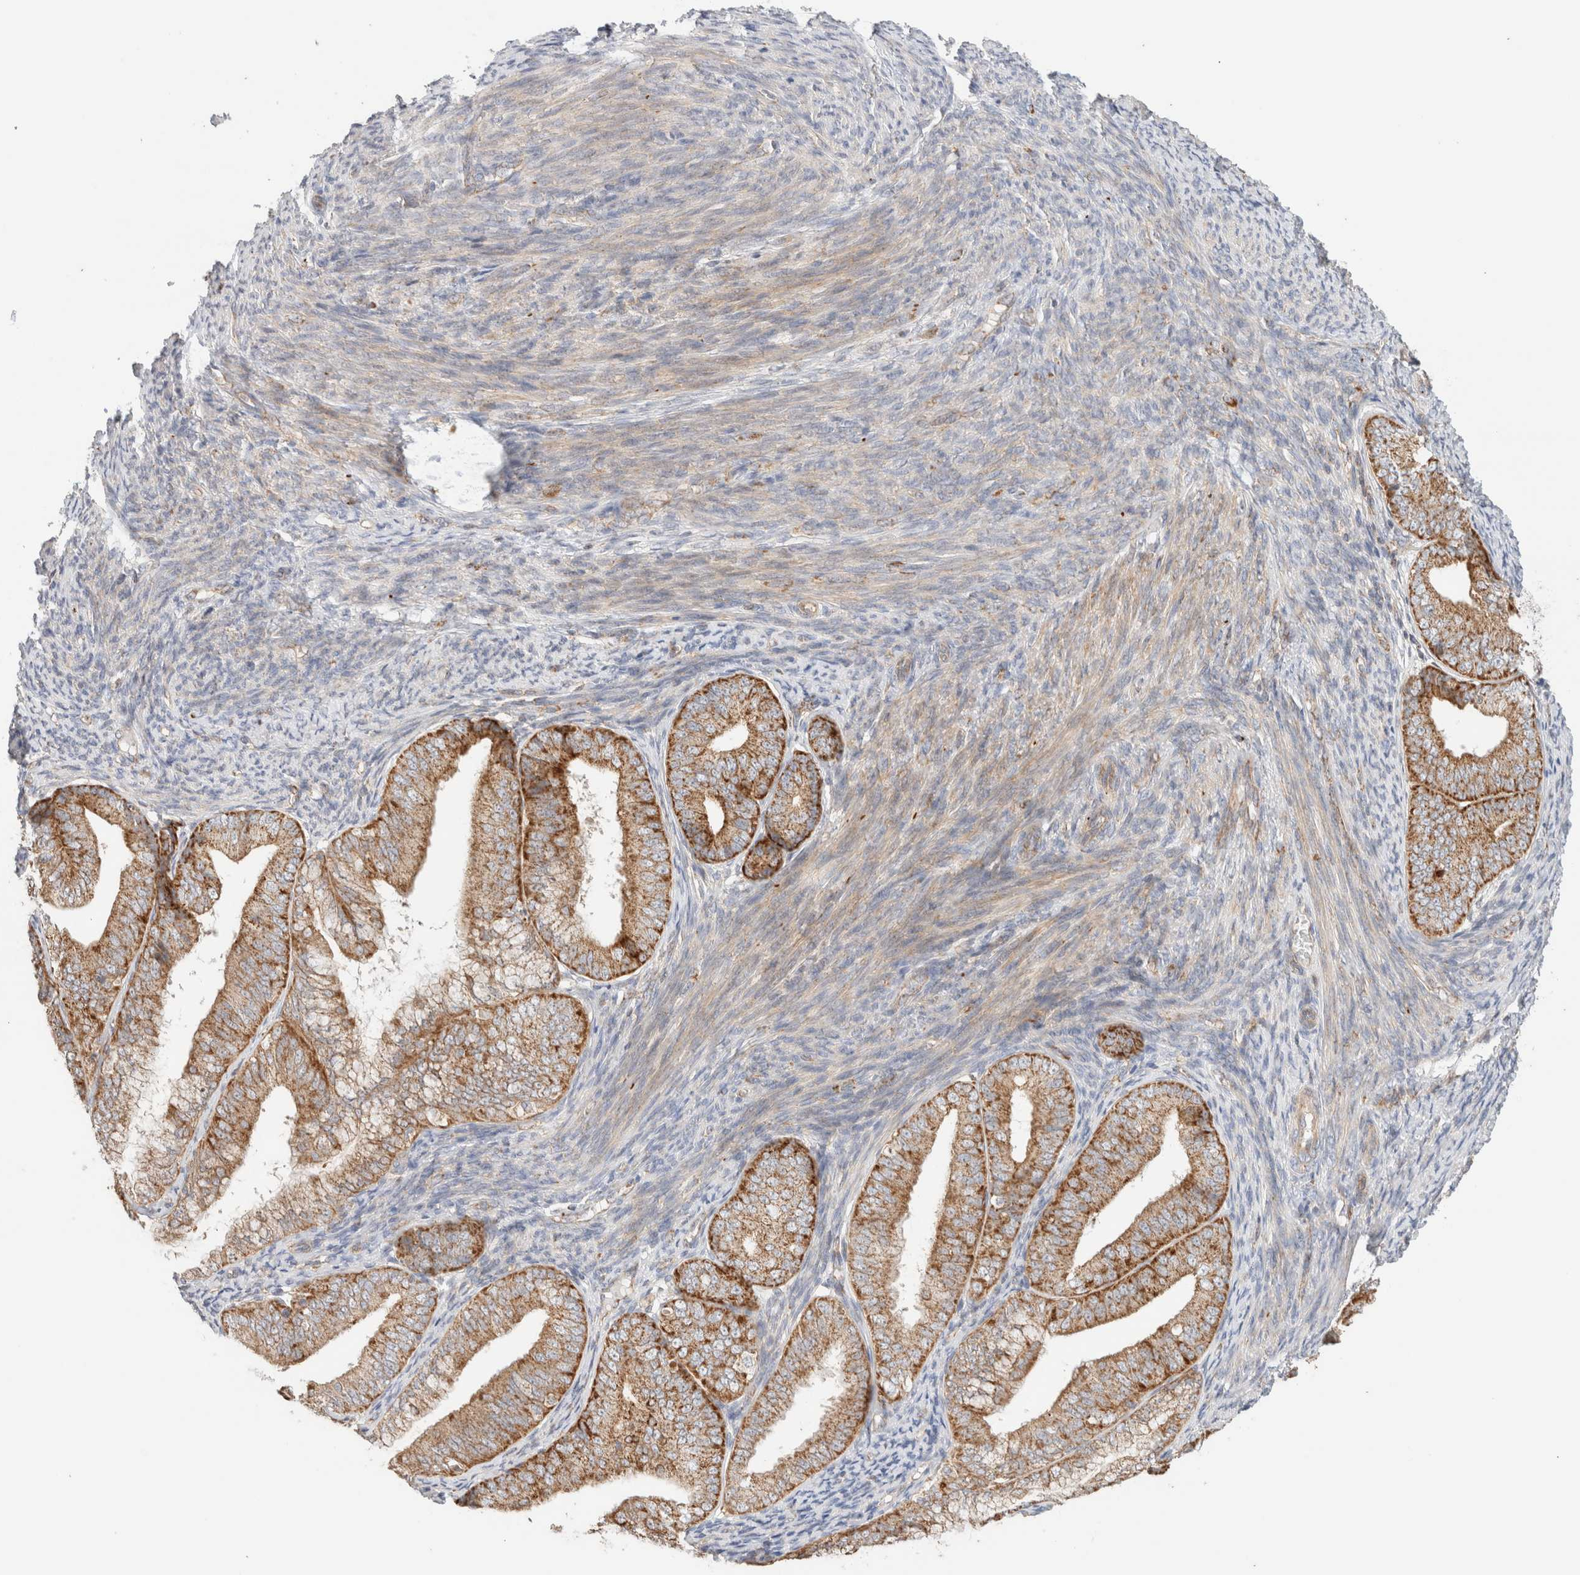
{"staining": {"intensity": "strong", "quantity": ">75%", "location": "cytoplasmic/membranous"}, "tissue": "endometrial cancer", "cell_type": "Tumor cells", "image_type": "cancer", "snomed": [{"axis": "morphology", "description": "Adenocarcinoma, NOS"}, {"axis": "topography", "description": "Endometrium"}], "caption": "Immunohistochemical staining of human endometrial cancer demonstrates high levels of strong cytoplasmic/membranous protein expression in about >75% of tumor cells.", "gene": "MRM3", "patient": {"sex": "female", "age": 63}}